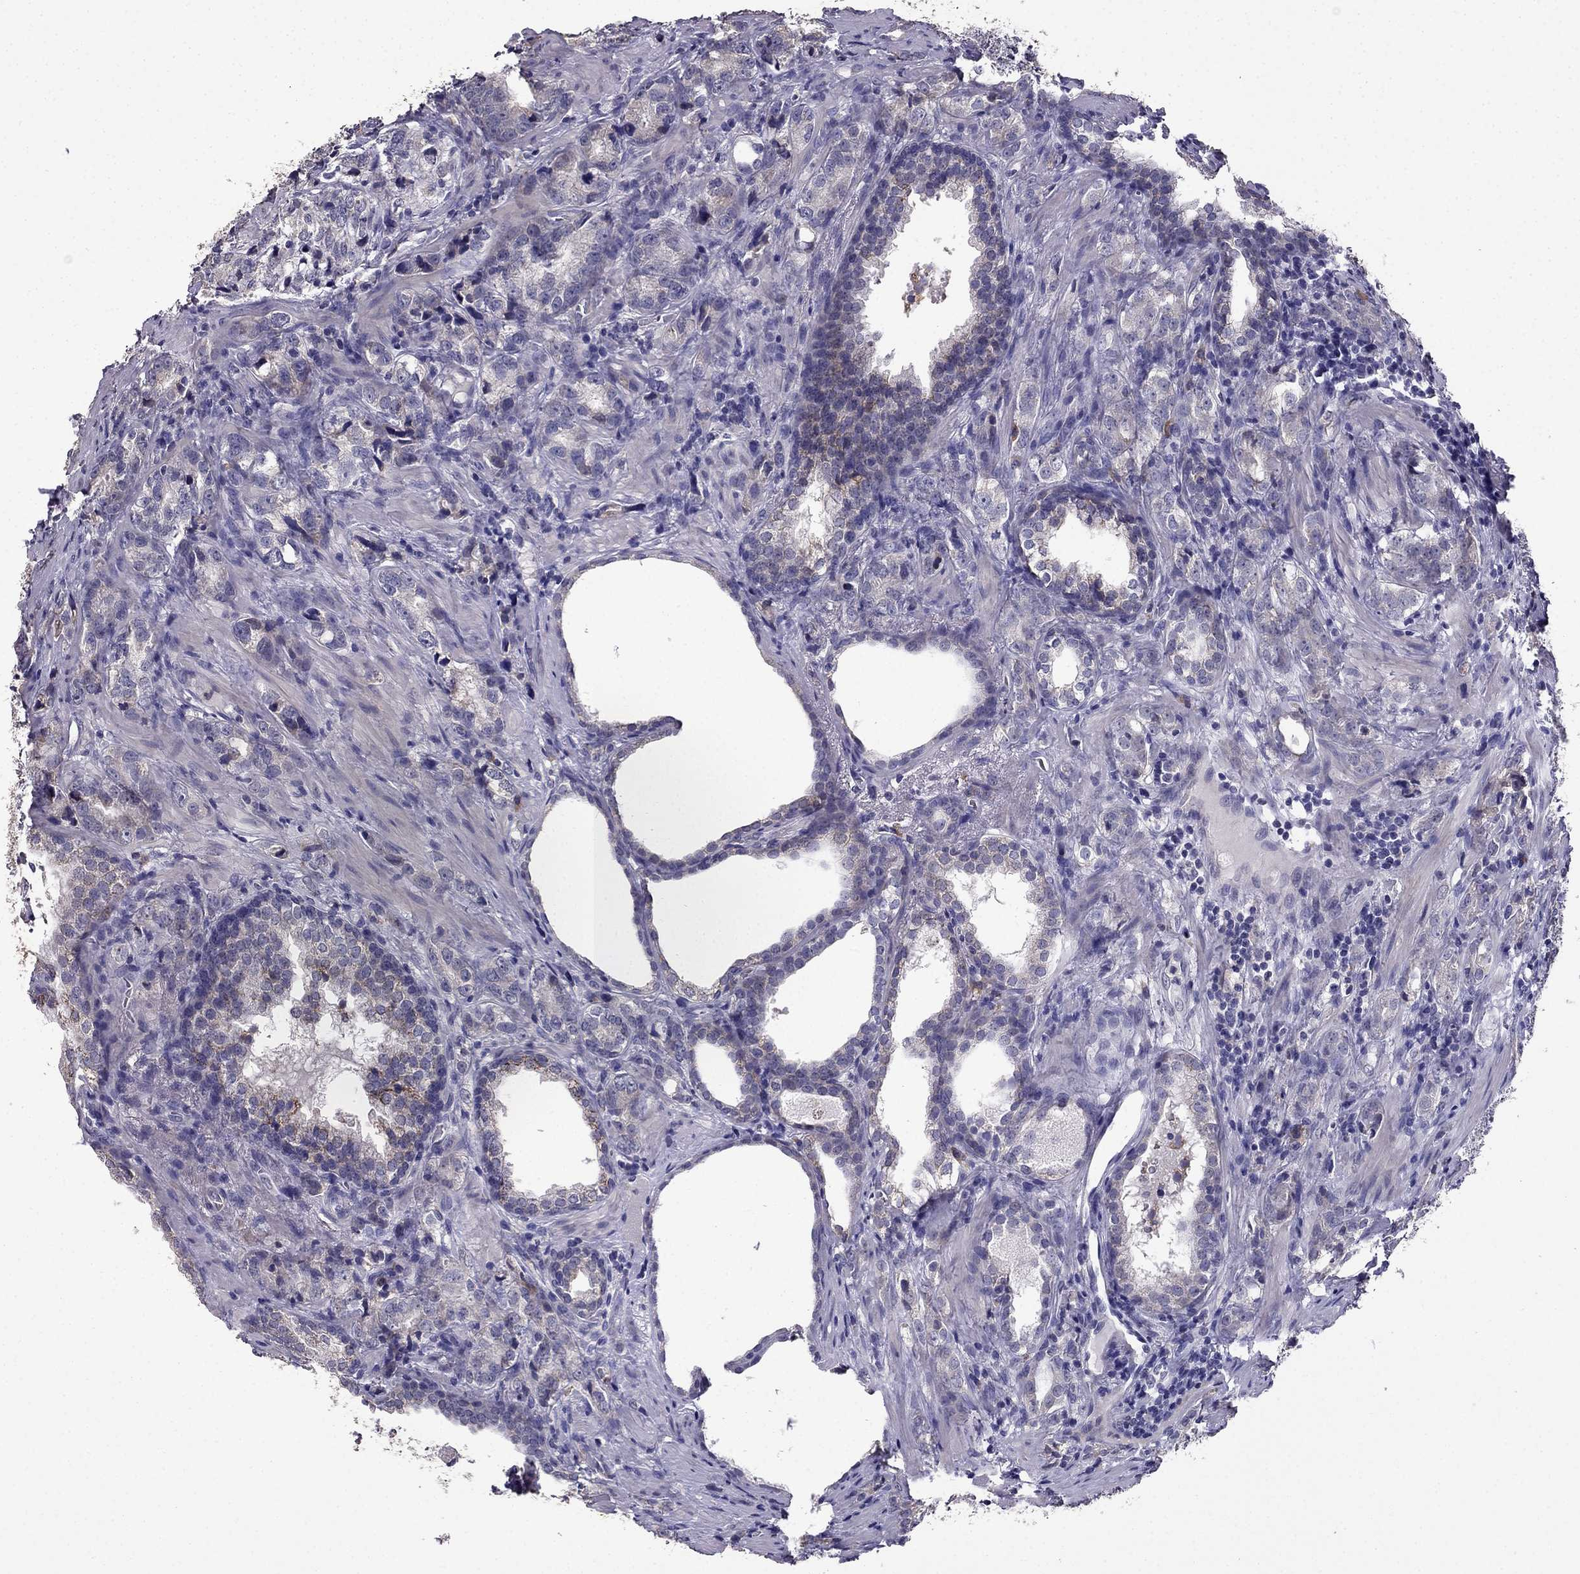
{"staining": {"intensity": "strong", "quantity": "25%-75%", "location": "cytoplasmic/membranous"}, "tissue": "prostate cancer", "cell_type": "Tumor cells", "image_type": "cancer", "snomed": [{"axis": "morphology", "description": "Adenocarcinoma, NOS"}, {"axis": "topography", "description": "Prostate and seminal vesicle, NOS"}], "caption": "Adenocarcinoma (prostate) stained for a protein (brown) demonstrates strong cytoplasmic/membranous positive positivity in about 25%-75% of tumor cells.", "gene": "CDH9", "patient": {"sex": "male", "age": 63}}